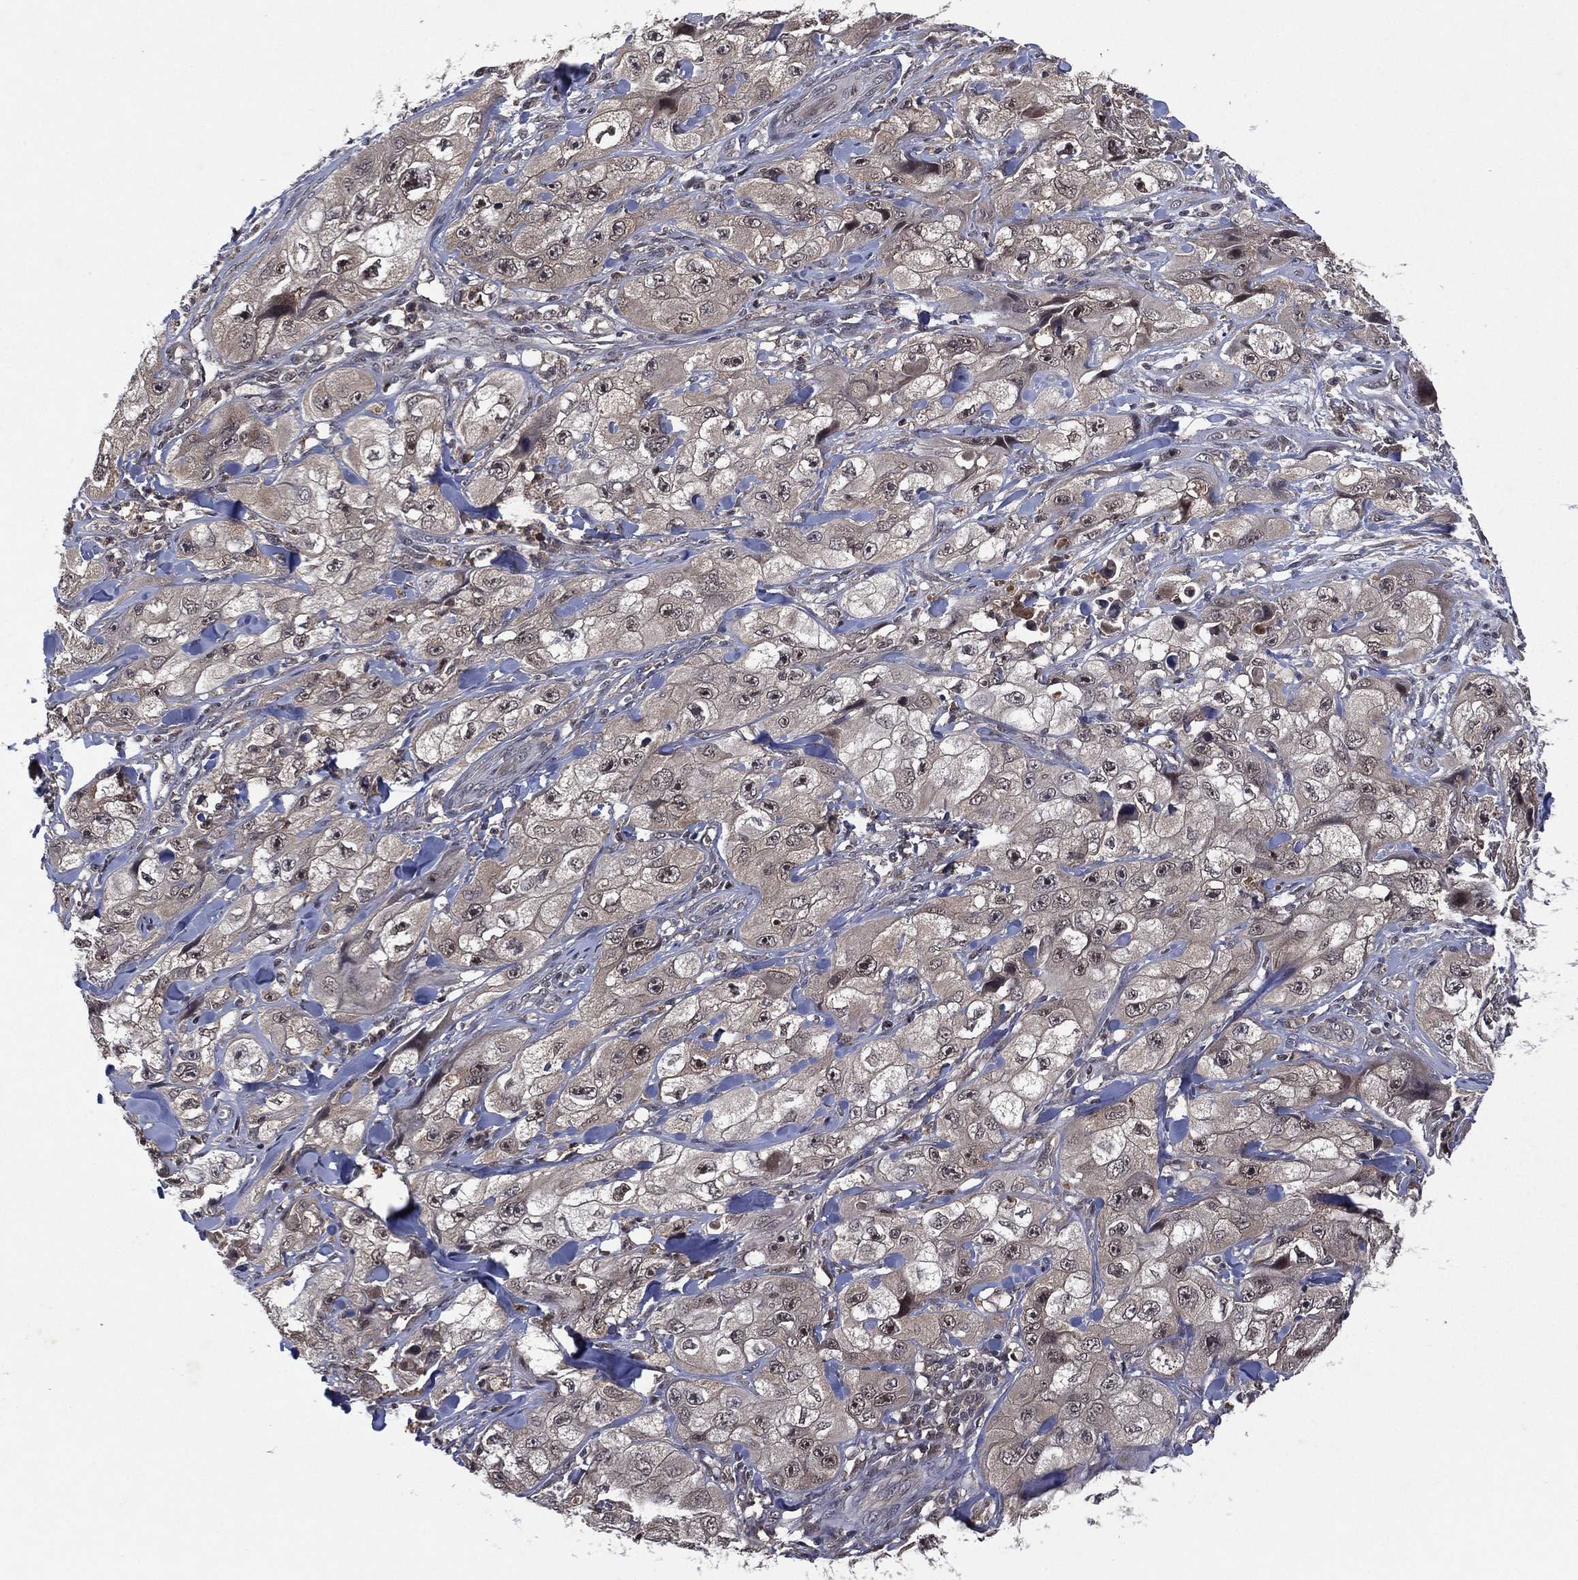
{"staining": {"intensity": "negative", "quantity": "none", "location": "none"}, "tissue": "skin cancer", "cell_type": "Tumor cells", "image_type": "cancer", "snomed": [{"axis": "morphology", "description": "Squamous cell carcinoma, NOS"}, {"axis": "topography", "description": "Skin"}, {"axis": "topography", "description": "Subcutis"}], "caption": "Immunohistochemical staining of squamous cell carcinoma (skin) shows no significant expression in tumor cells. Brightfield microscopy of immunohistochemistry stained with DAB (3,3'-diaminobenzidine) (brown) and hematoxylin (blue), captured at high magnification.", "gene": "ATG4B", "patient": {"sex": "male", "age": 73}}